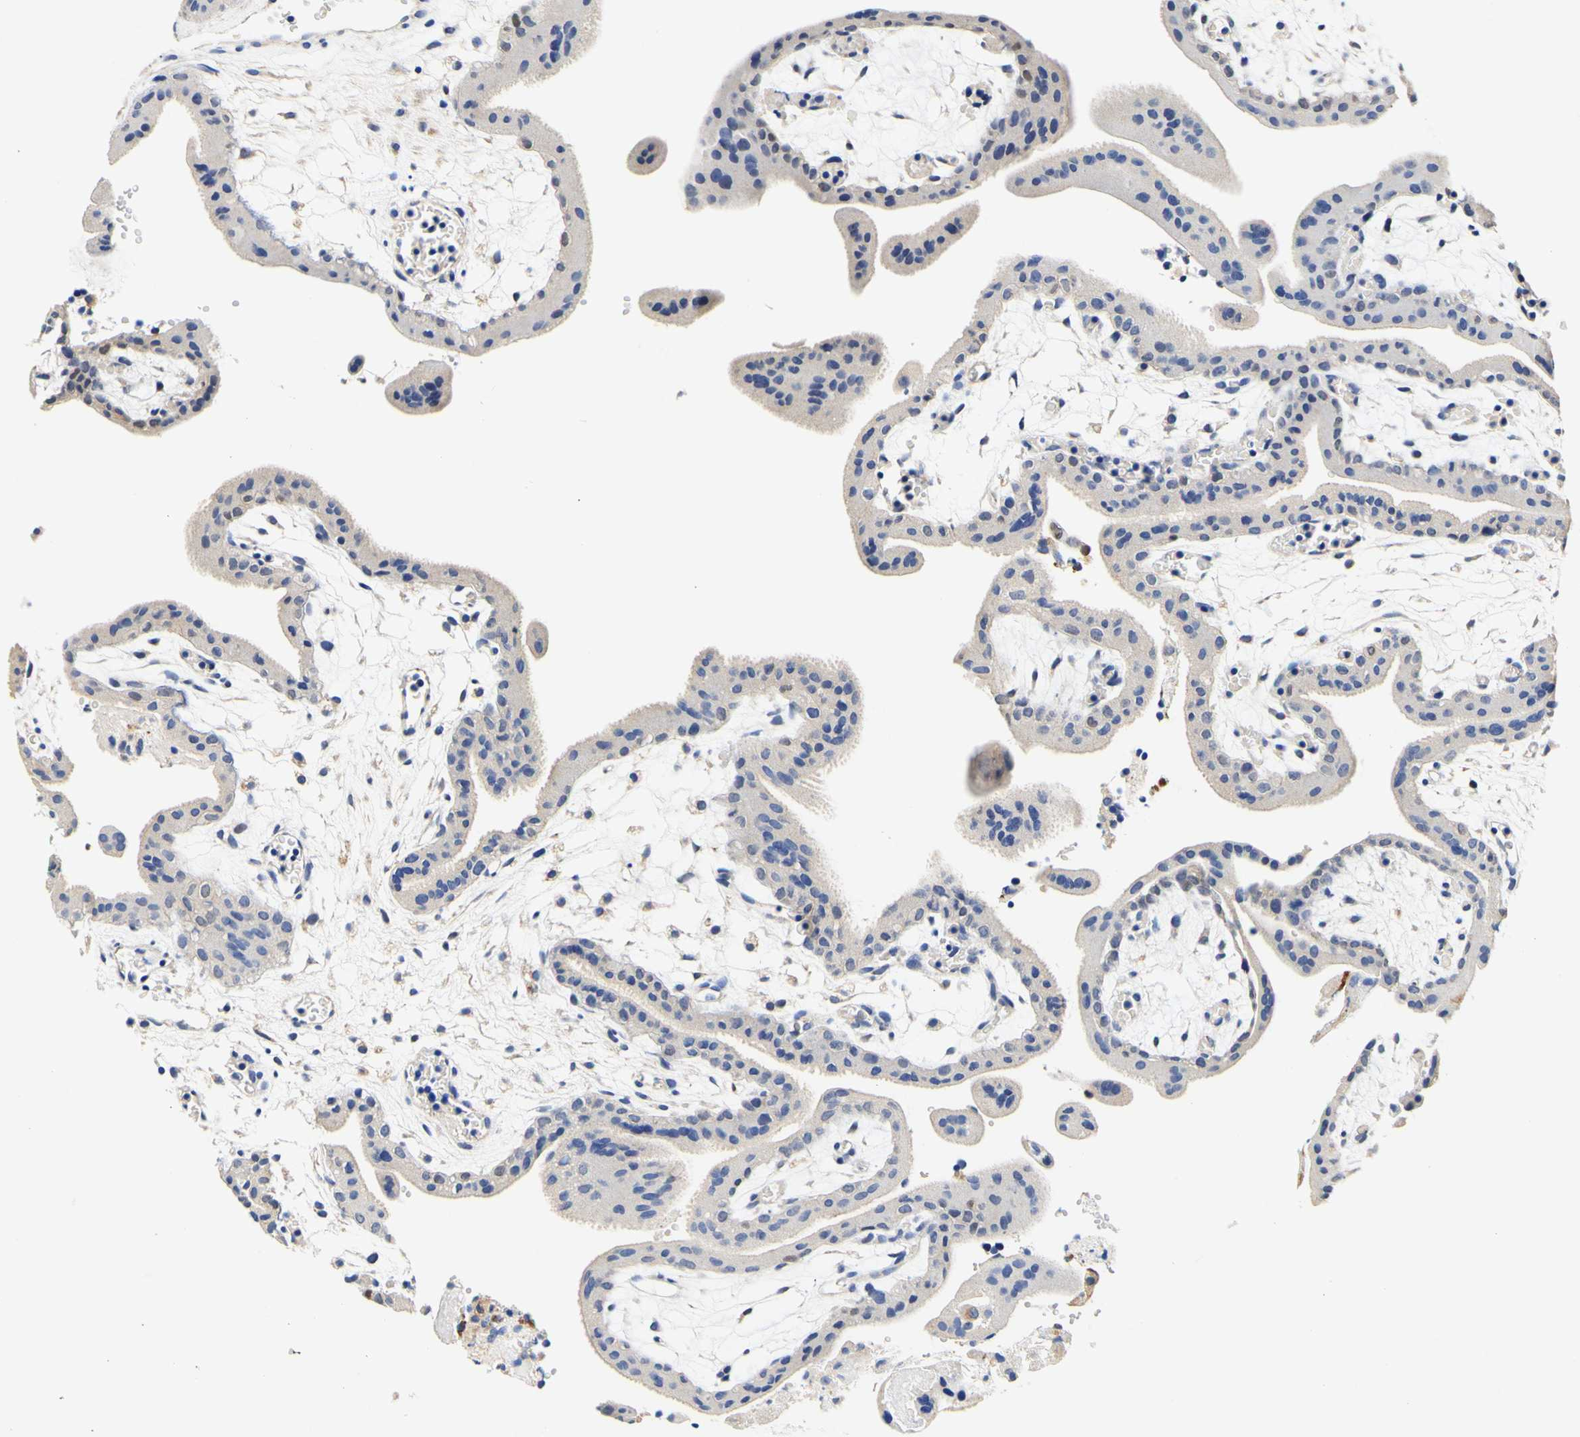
{"staining": {"intensity": "negative", "quantity": "none", "location": "none"}, "tissue": "placenta", "cell_type": "Decidual cells", "image_type": "normal", "snomed": [{"axis": "morphology", "description": "Normal tissue, NOS"}, {"axis": "topography", "description": "Placenta"}], "caption": "Decidual cells show no significant positivity in unremarkable placenta. (Brightfield microscopy of DAB immunohistochemistry at high magnification).", "gene": "CAMK4", "patient": {"sex": "female", "age": 18}}